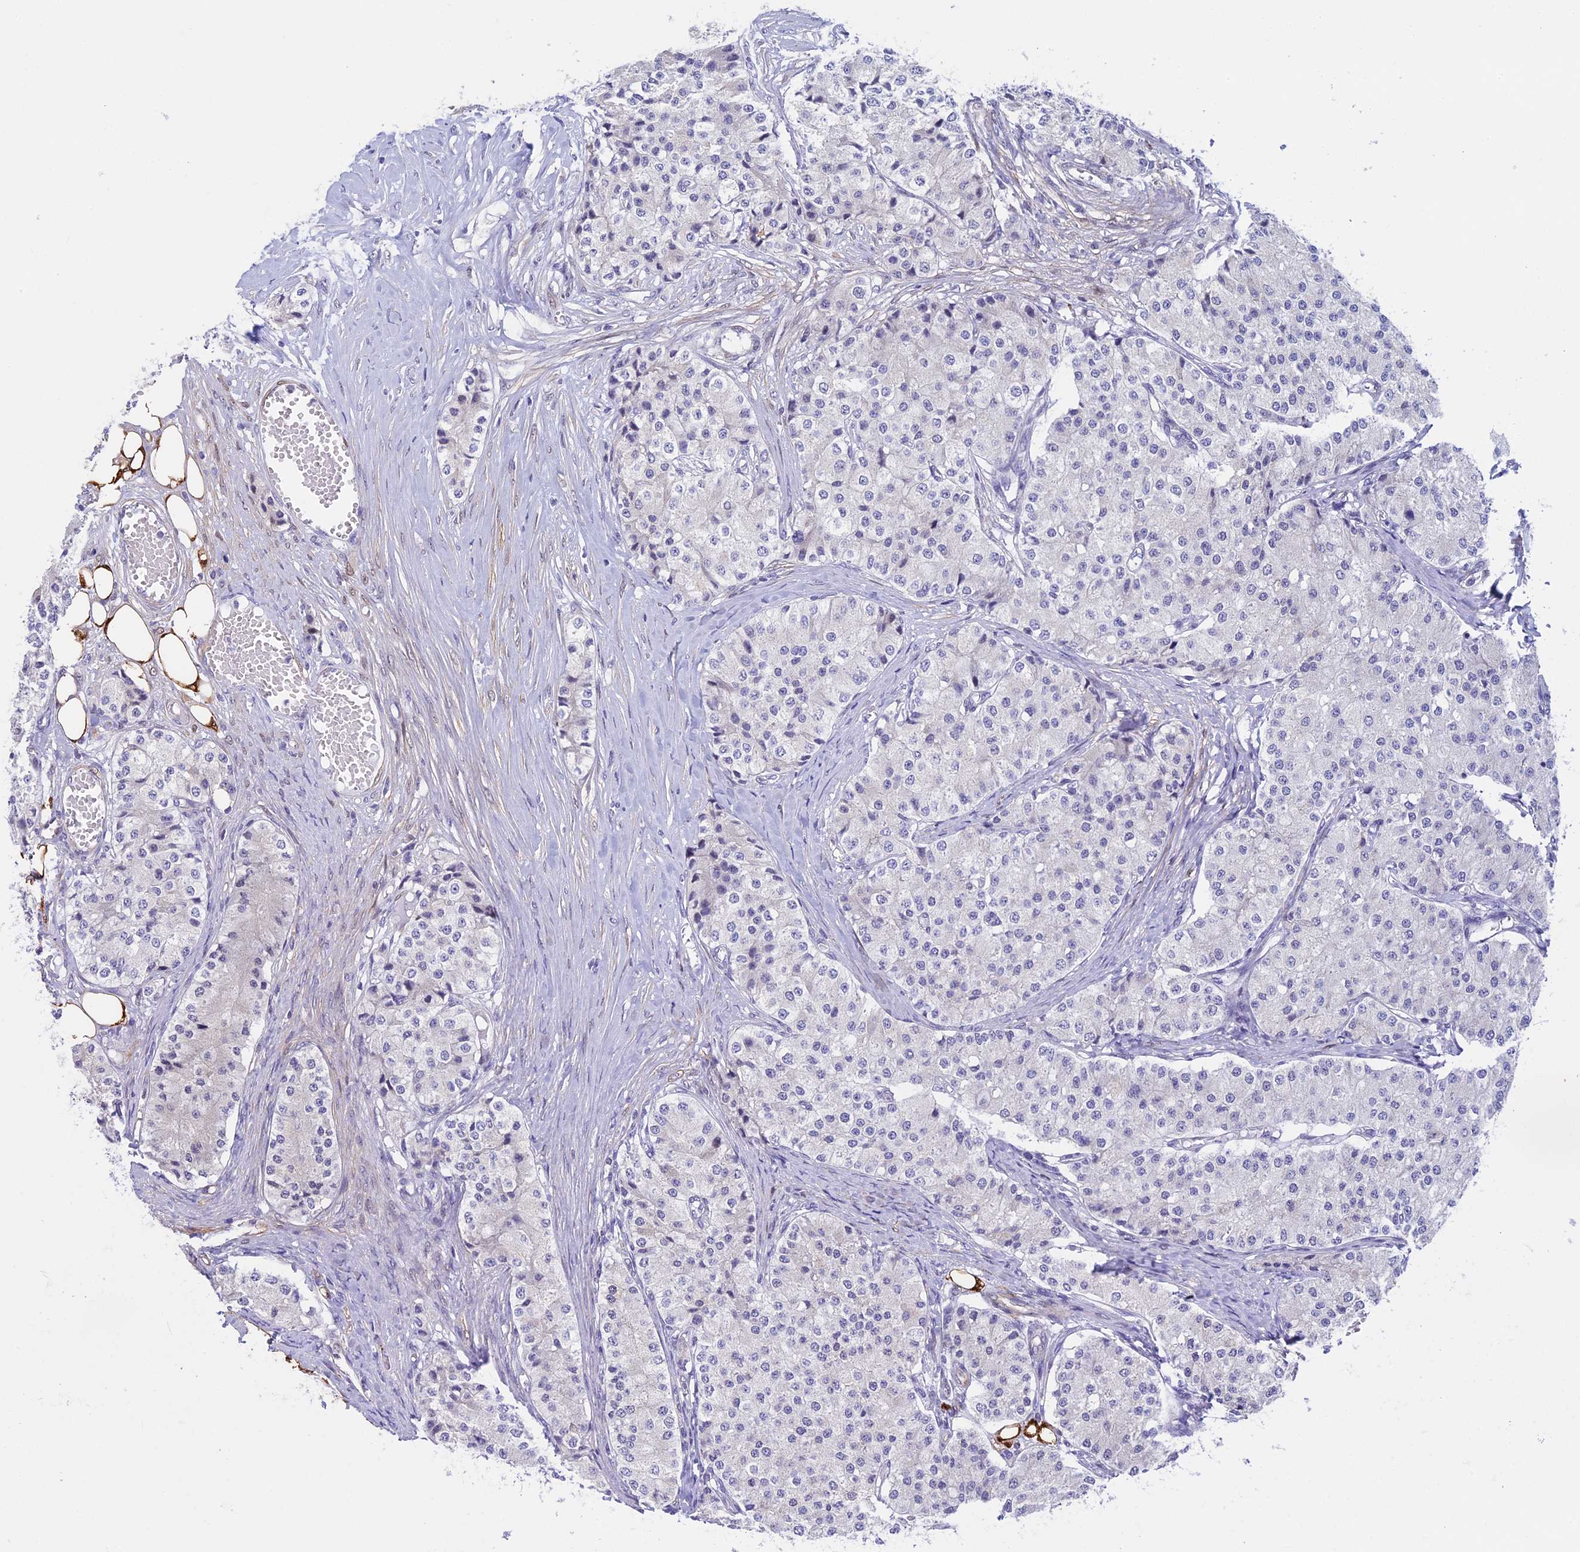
{"staining": {"intensity": "negative", "quantity": "none", "location": "none"}, "tissue": "carcinoid", "cell_type": "Tumor cells", "image_type": "cancer", "snomed": [{"axis": "morphology", "description": "Carcinoid, malignant, NOS"}, {"axis": "topography", "description": "Colon"}], "caption": "High magnification brightfield microscopy of carcinoid stained with DAB (3,3'-diaminobenzidine) (brown) and counterstained with hematoxylin (blue): tumor cells show no significant staining. (DAB (3,3'-diaminobenzidine) immunohistochemistry with hematoxylin counter stain).", "gene": "IGSF6", "patient": {"sex": "female", "age": 52}}